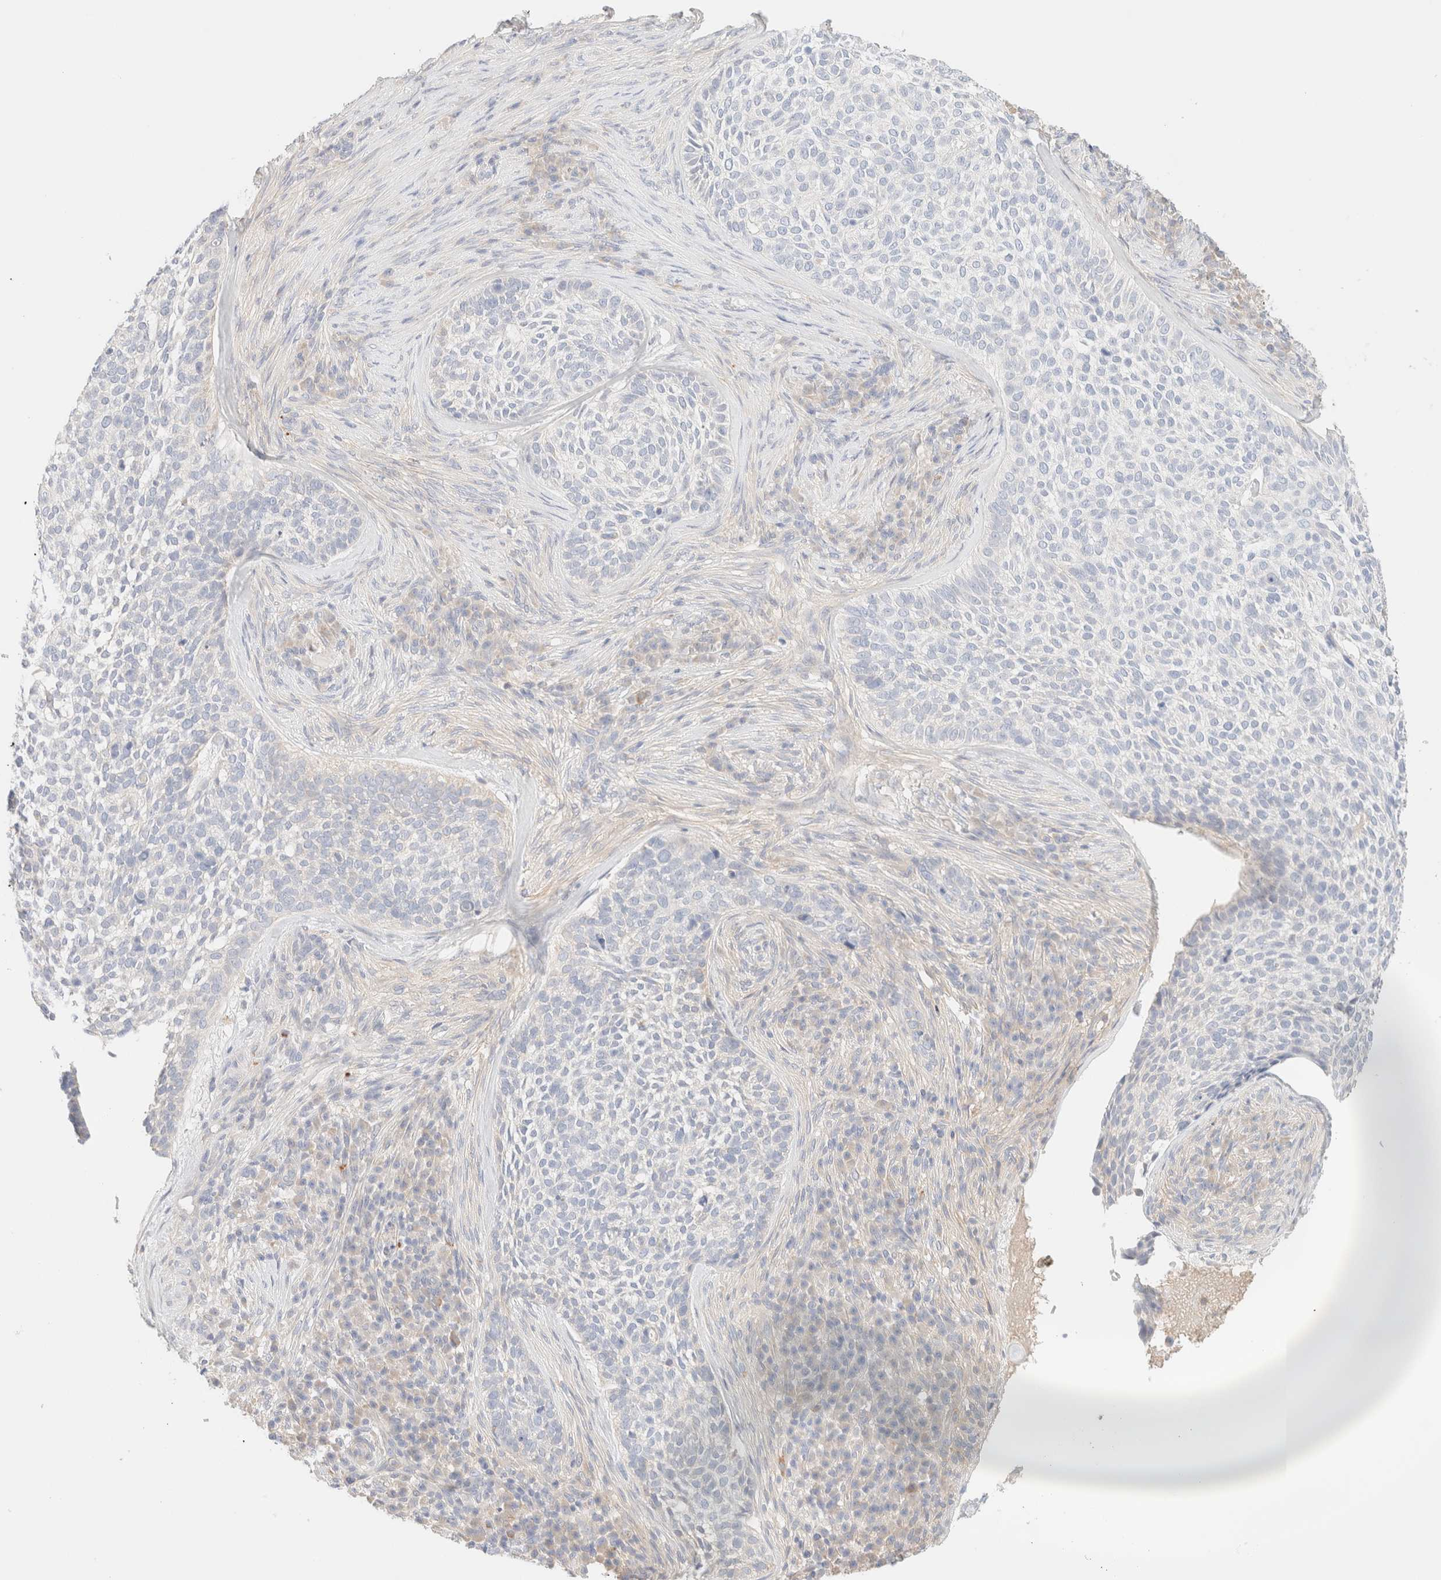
{"staining": {"intensity": "negative", "quantity": "none", "location": "none"}, "tissue": "skin cancer", "cell_type": "Tumor cells", "image_type": "cancer", "snomed": [{"axis": "morphology", "description": "Basal cell carcinoma"}, {"axis": "topography", "description": "Skin"}], "caption": "Immunohistochemistry of human basal cell carcinoma (skin) displays no expression in tumor cells.", "gene": "SARM1", "patient": {"sex": "female", "age": 64}}